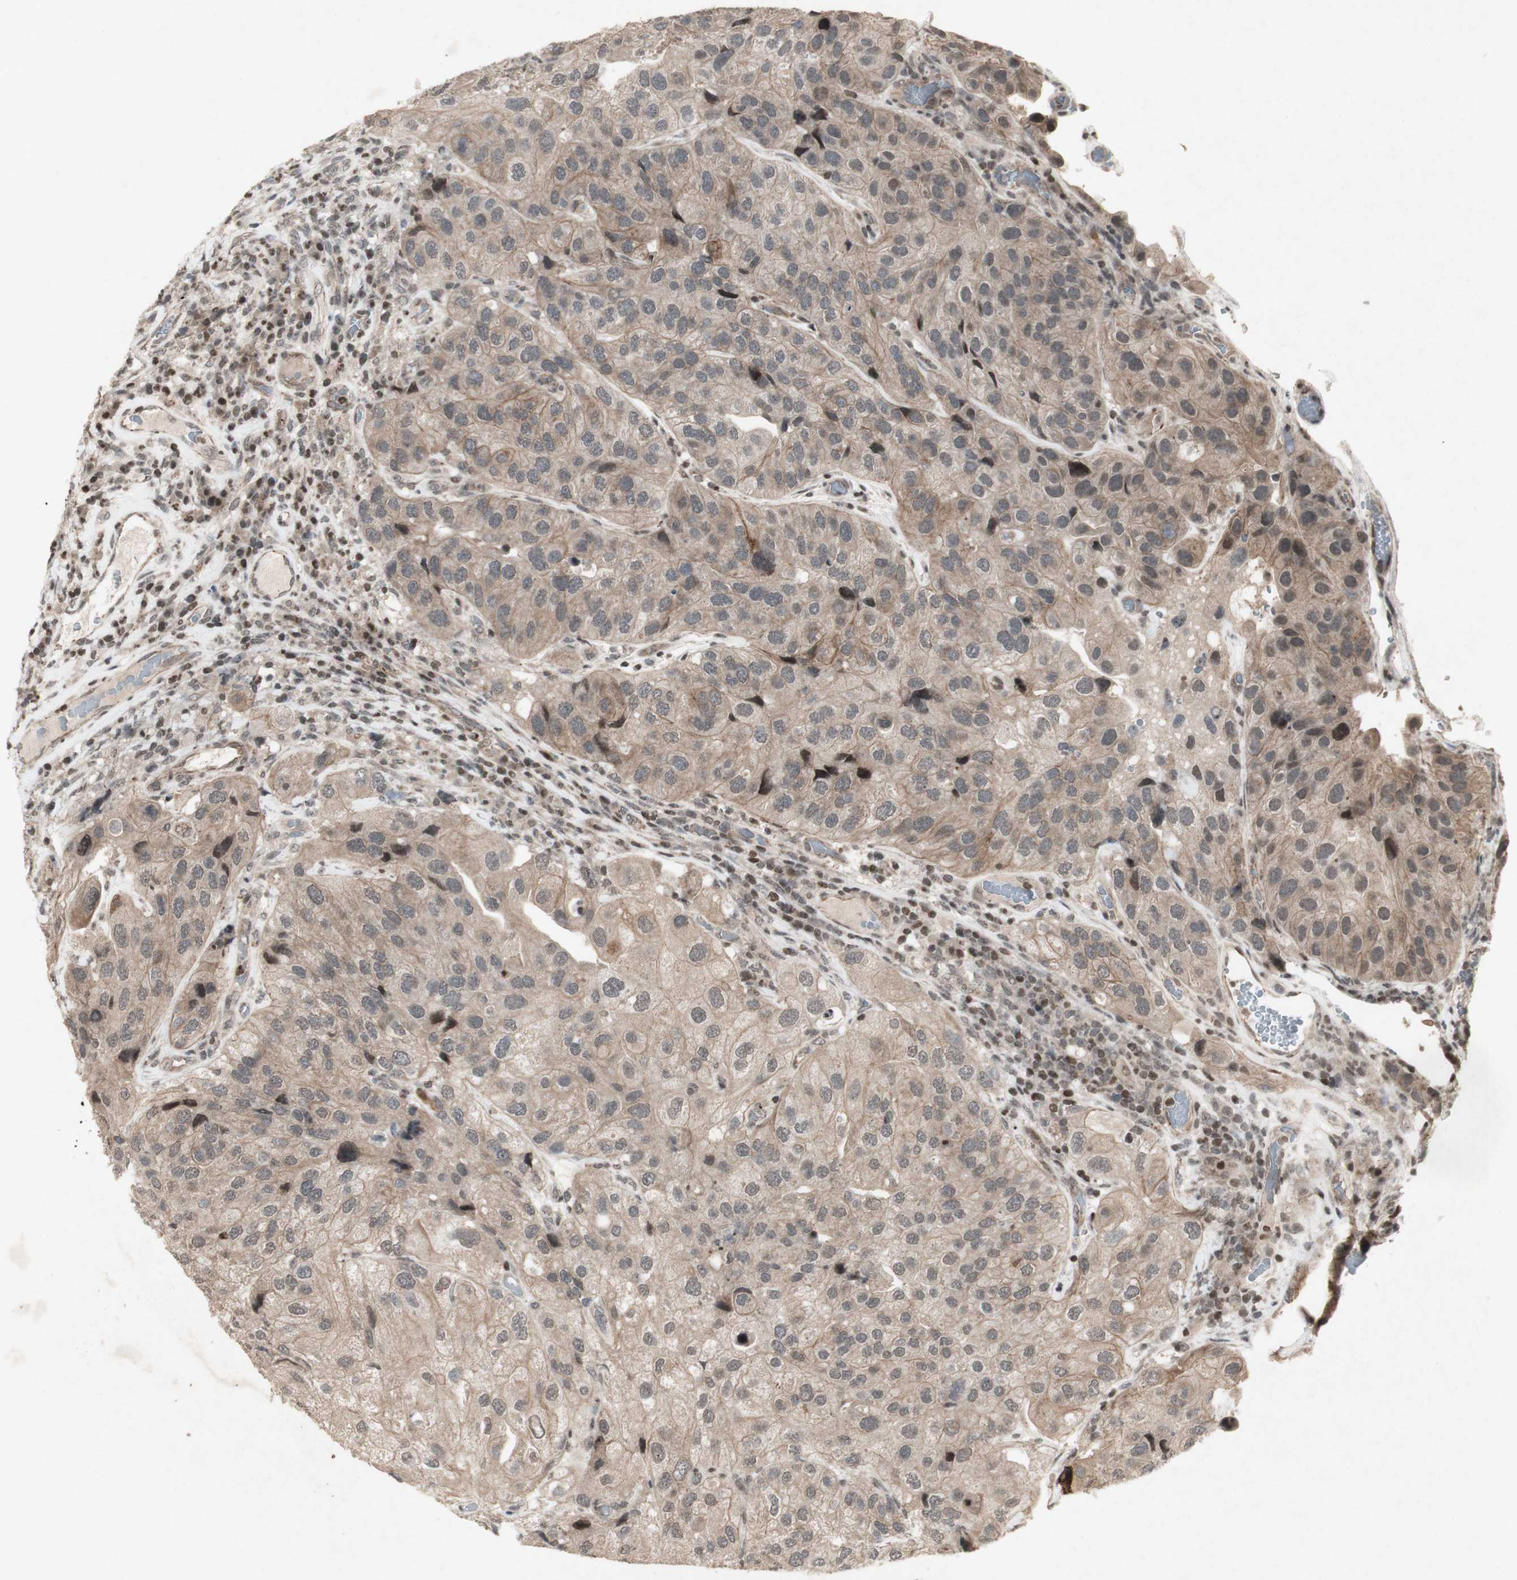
{"staining": {"intensity": "weak", "quantity": ">75%", "location": "cytoplasmic/membranous"}, "tissue": "urothelial cancer", "cell_type": "Tumor cells", "image_type": "cancer", "snomed": [{"axis": "morphology", "description": "Urothelial carcinoma, High grade"}, {"axis": "topography", "description": "Urinary bladder"}], "caption": "The image shows a brown stain indicating the presence of a protein in the cytoplasmic/membranous of tumor cells in urothelial cancer. (Brightfield microscopy of DAB IHC at high magnification).", "gene": "PLXNA1", "patient": {"sex": "female", "age": 64}}